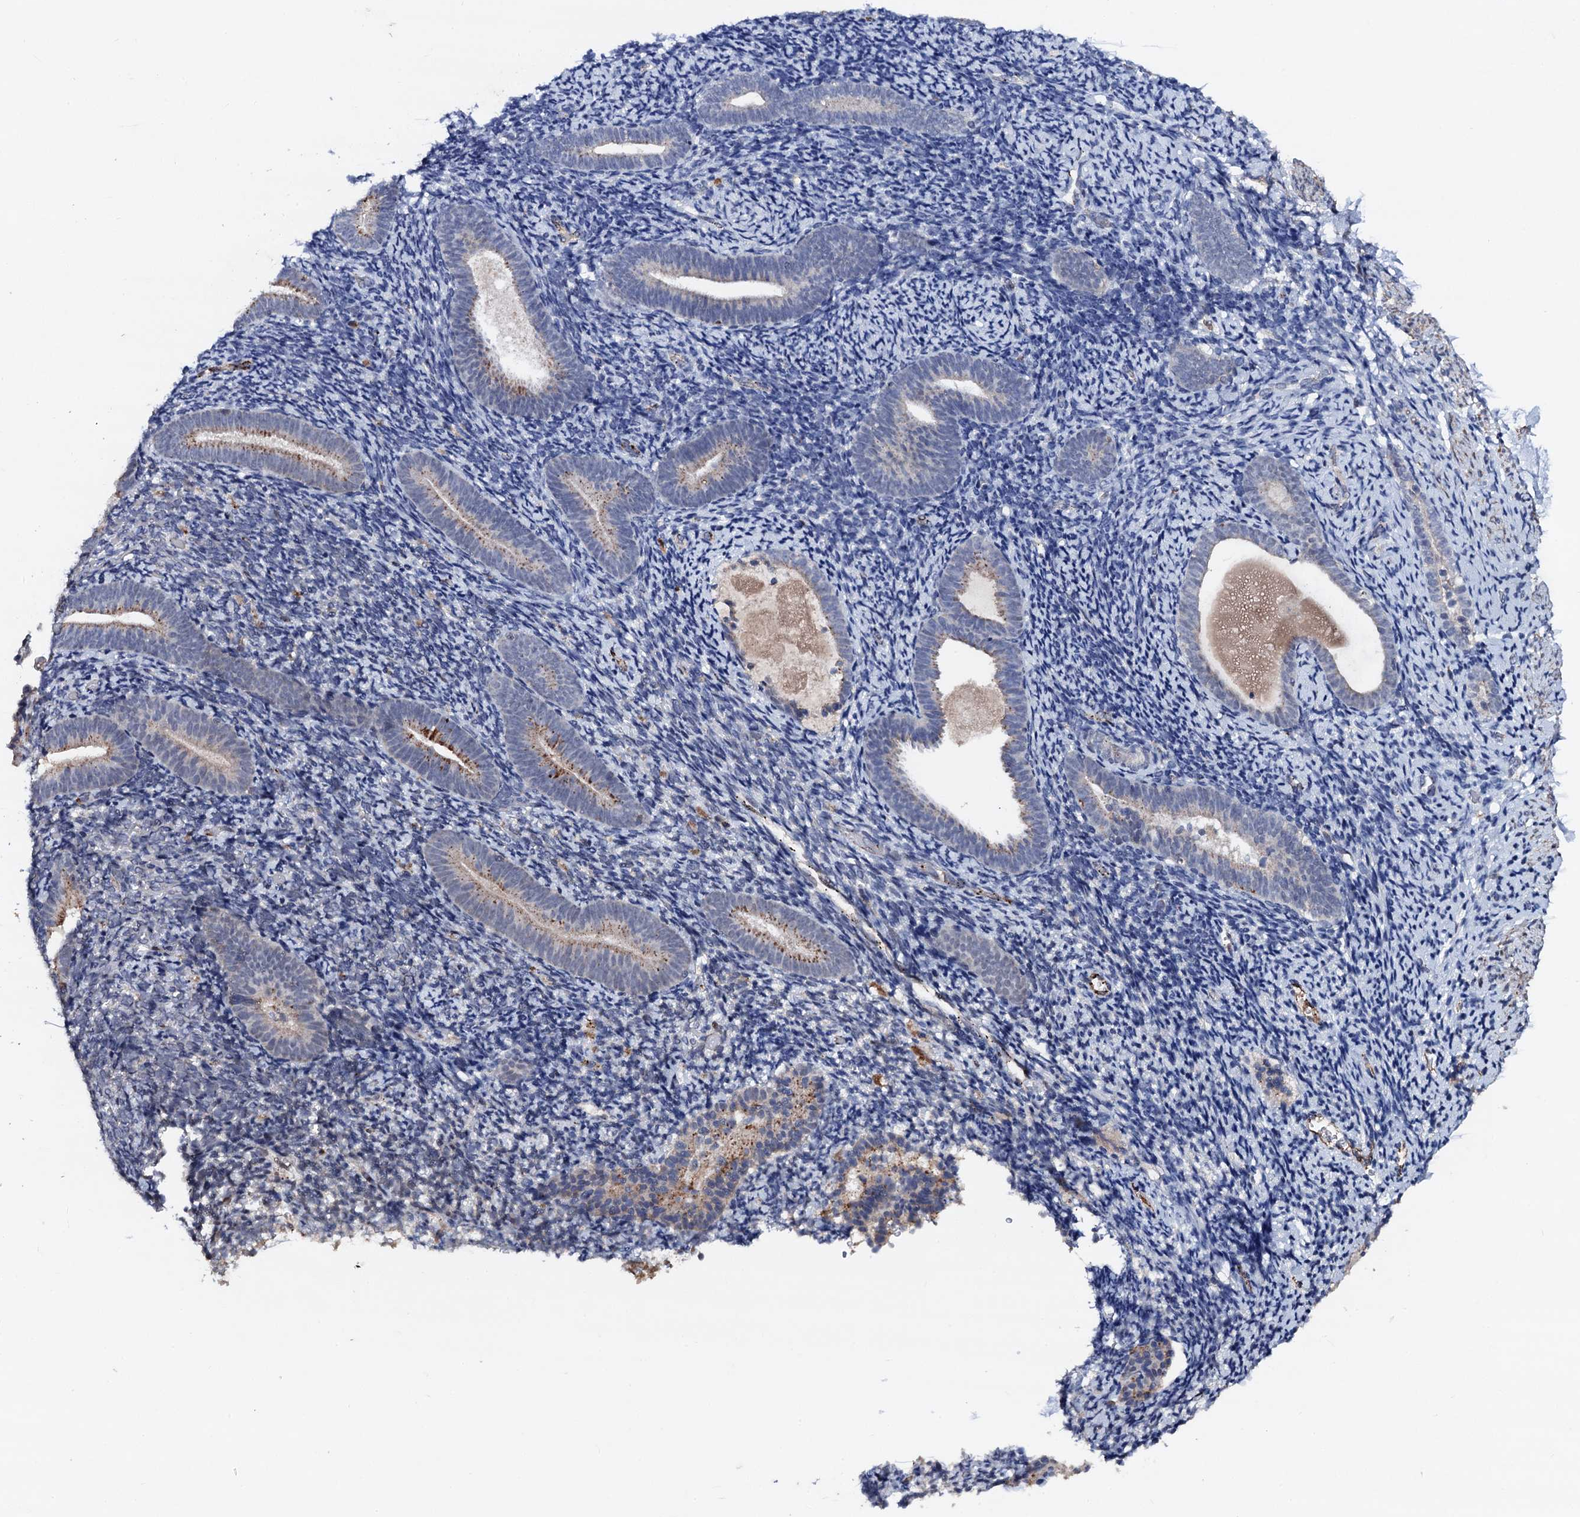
{"staining": {"intensity": "negative", "quantity": "none", "location": "none"}, "tissue": "endometrium", "cell_type": "Cells in endometrial stroma", "image_type": "normal", "snomed": [{"axis": "morphology", "description": "Normal tissue, NOS"}, {"axis": "topography", "description": "Endometrium"}], "caption": "Immunohistochemical staining of benign endometrium shows no significant expression in cells in endometrial stroma.", "gene": "PPTC7", "patient": {"sex": "female", "age": 51}}